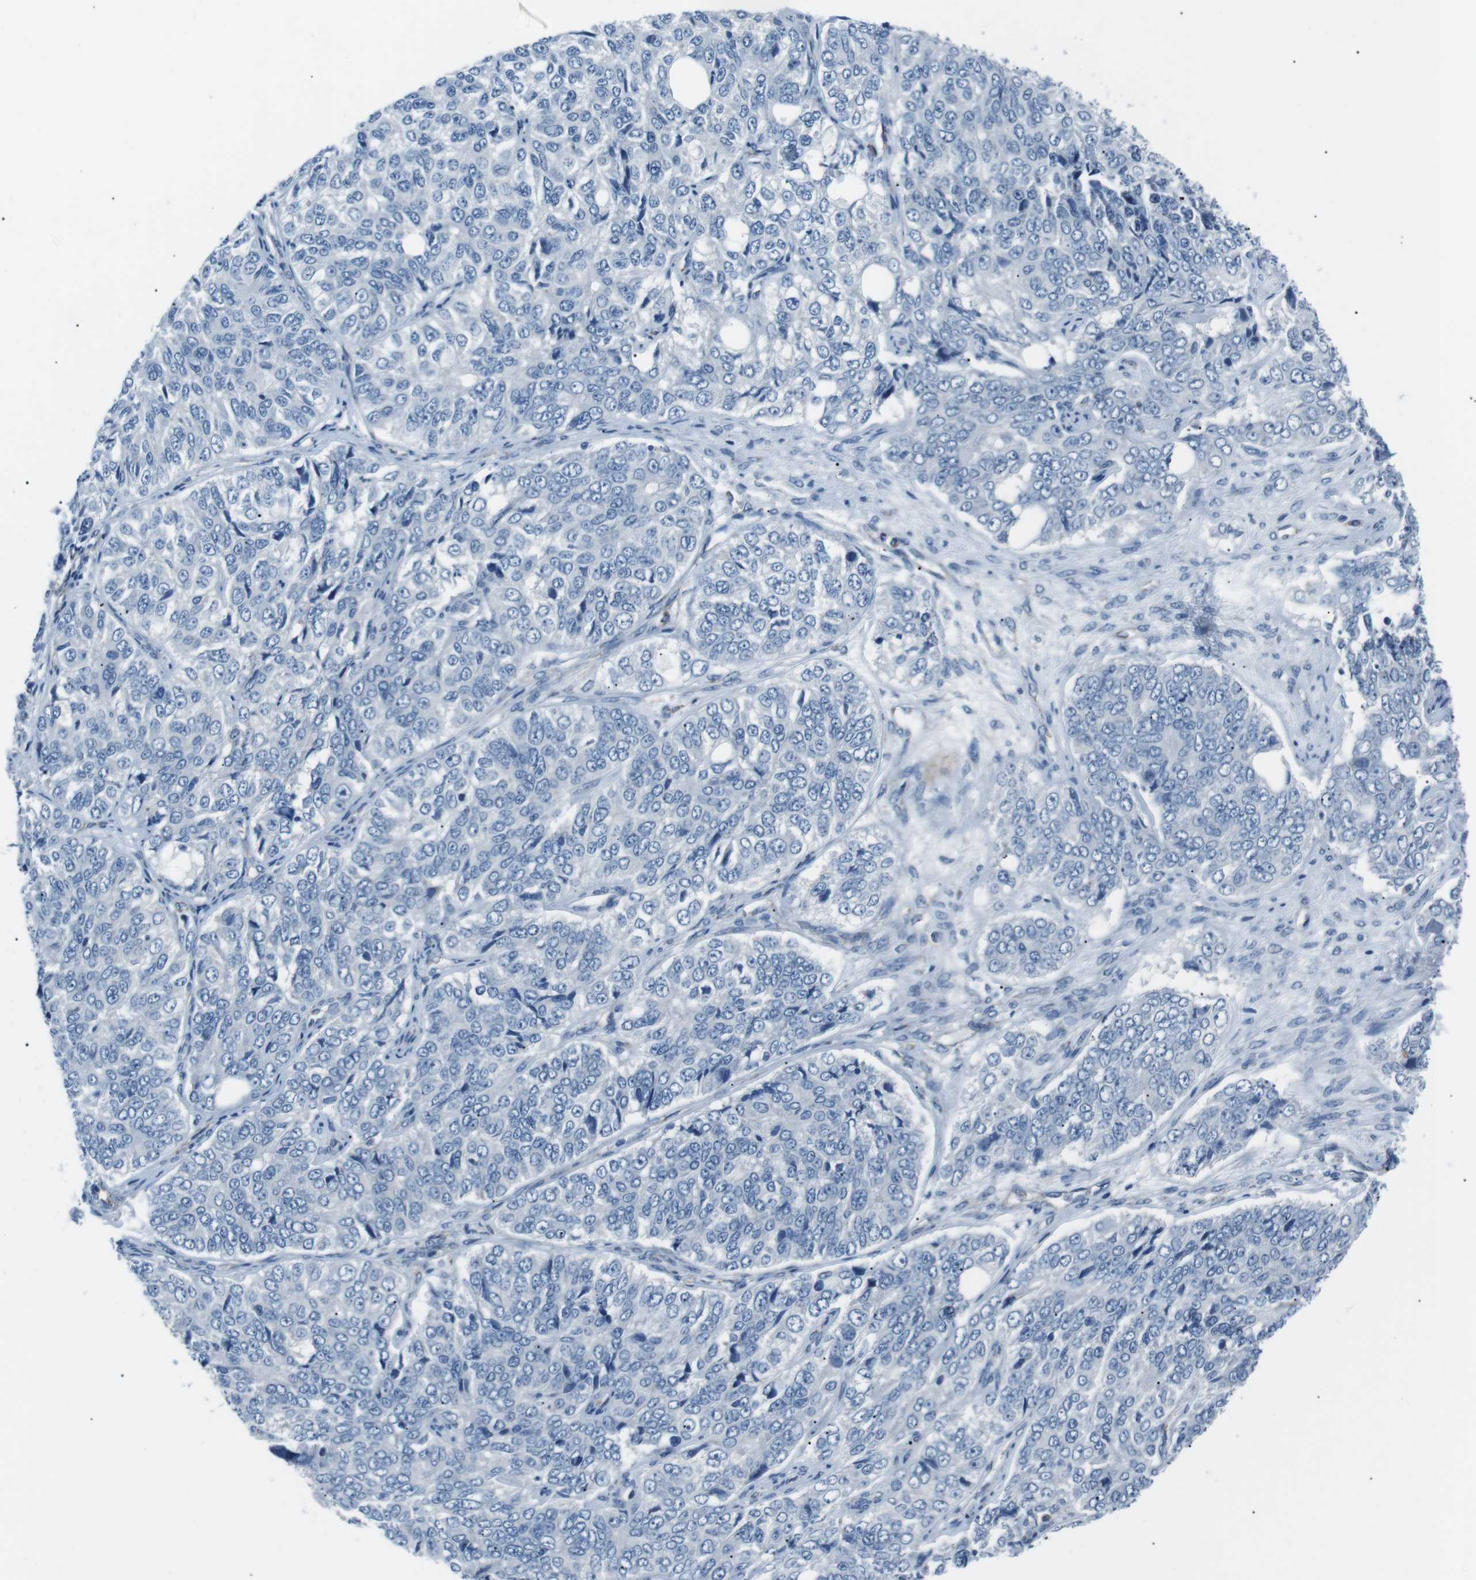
{"staining": {"intensity": "negative", "quantity": "none", "location": "none"}, "tissue": "ovarian cancer", "cell_type": "Tumor cells", "image_type": "cancer", "snomed": [{"axis": "morphology", "description": "Carcinoma, endometroid"}, {"axis": "topography", "description": "Ovary"}], "caption": "Immunohistochemistry (IHC) micrograph of neoplastic tissue: human endometroid carcinoma (ovarian) stained with DAB (3,3'-diaminobenzidine) demonstrates no significant protein staining in tumor cells.", "gene": "CSF2RA", "patient": {"sex": "female", "age": 51}}